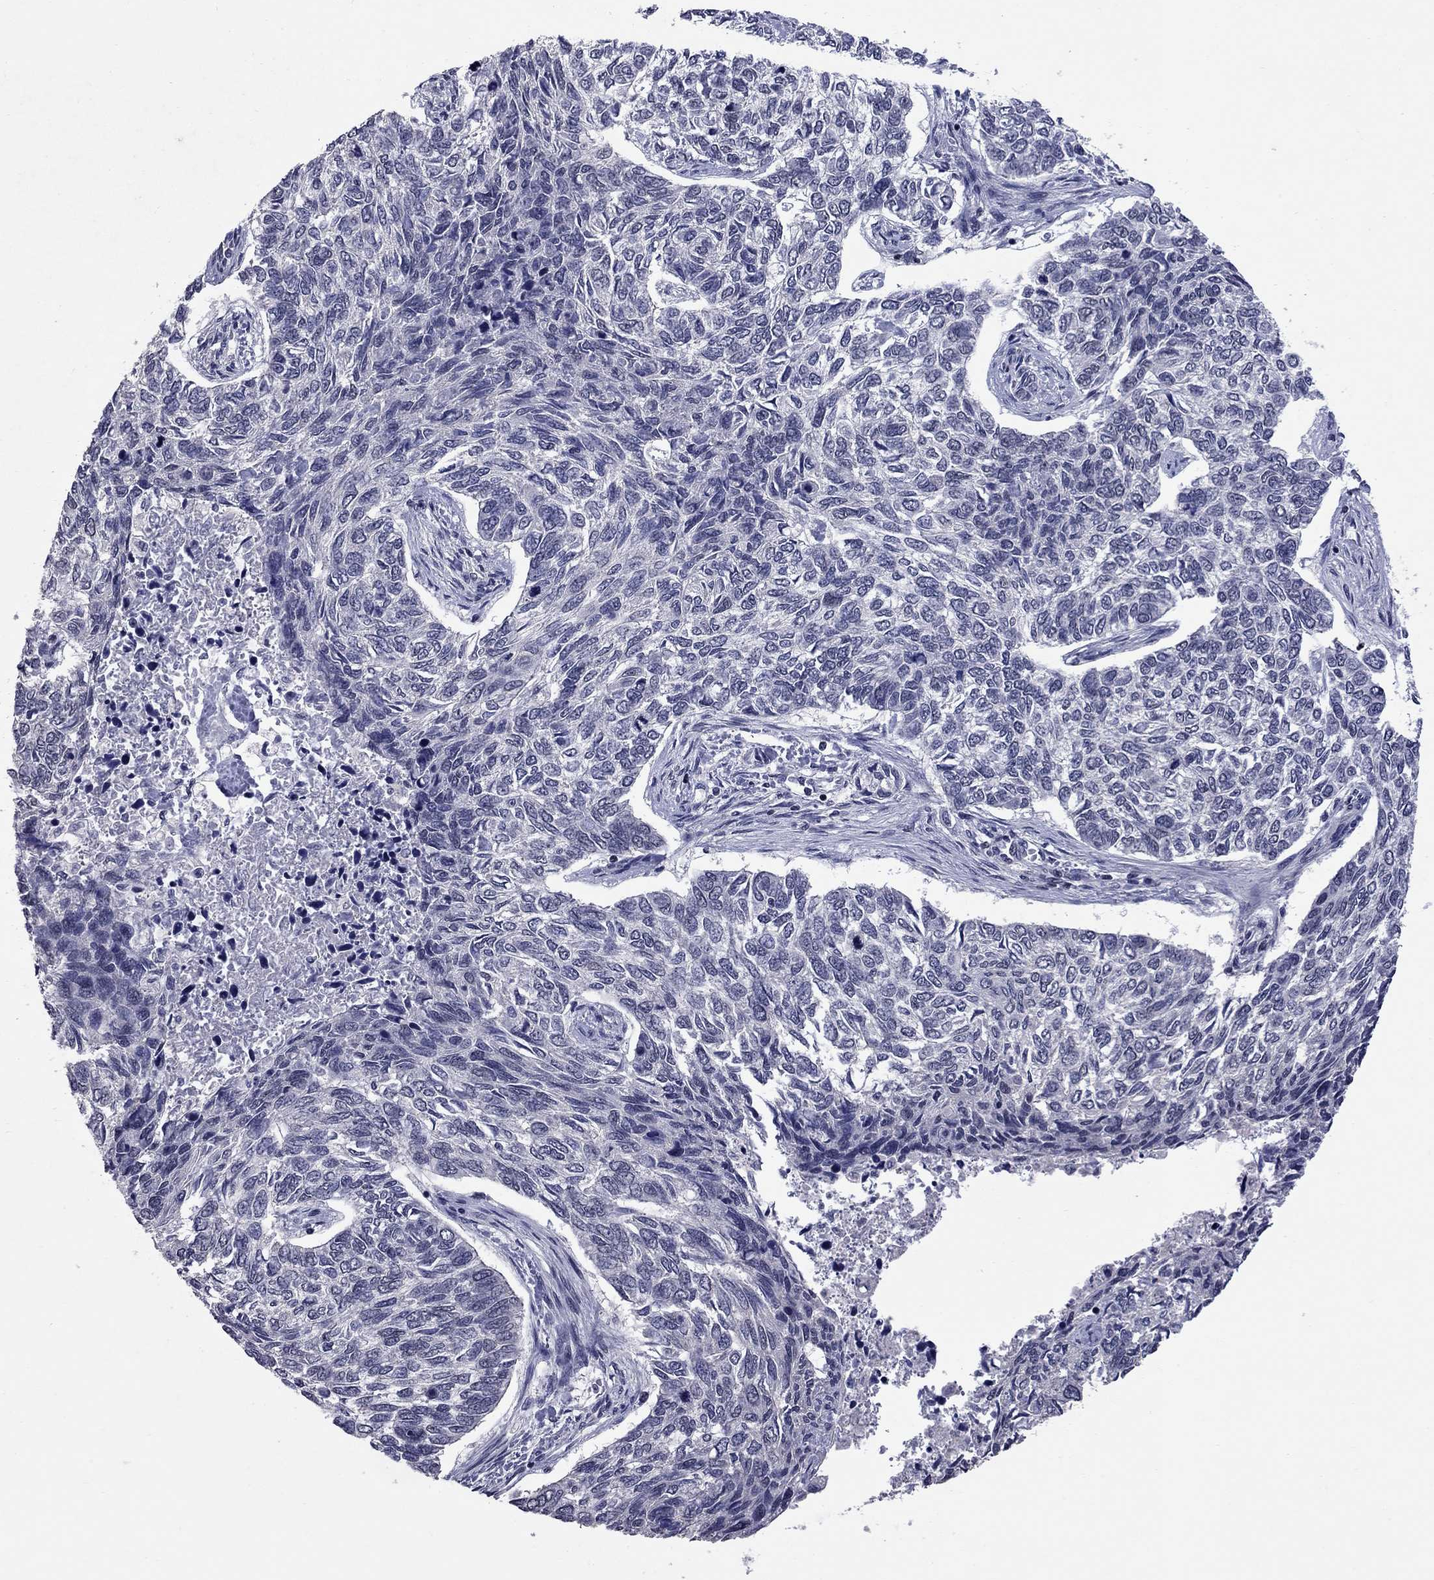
{"staining": {"intensity": "negative", "quantity": "none", "location": "none"}, "tissue": "skin cancer", "cell_type": "Tumor cells", "image_type": "cancer", "snomed": [{"axis": "morphology", "description": "Basal cell carcinoma"}, {"axis": "topography", "description": "Skin"}], "caption": "Immunohistochemistry image of skin cancer (basal cell carcinoma) stained for a protein (brown), which shows no expression in tumor cells. (DAB (3,3'-diaminobenzidine) immunohistochemistry (IHC), high magnification).", "gene": "TAF9", "patient": {"sex": "female", "age": 65}}